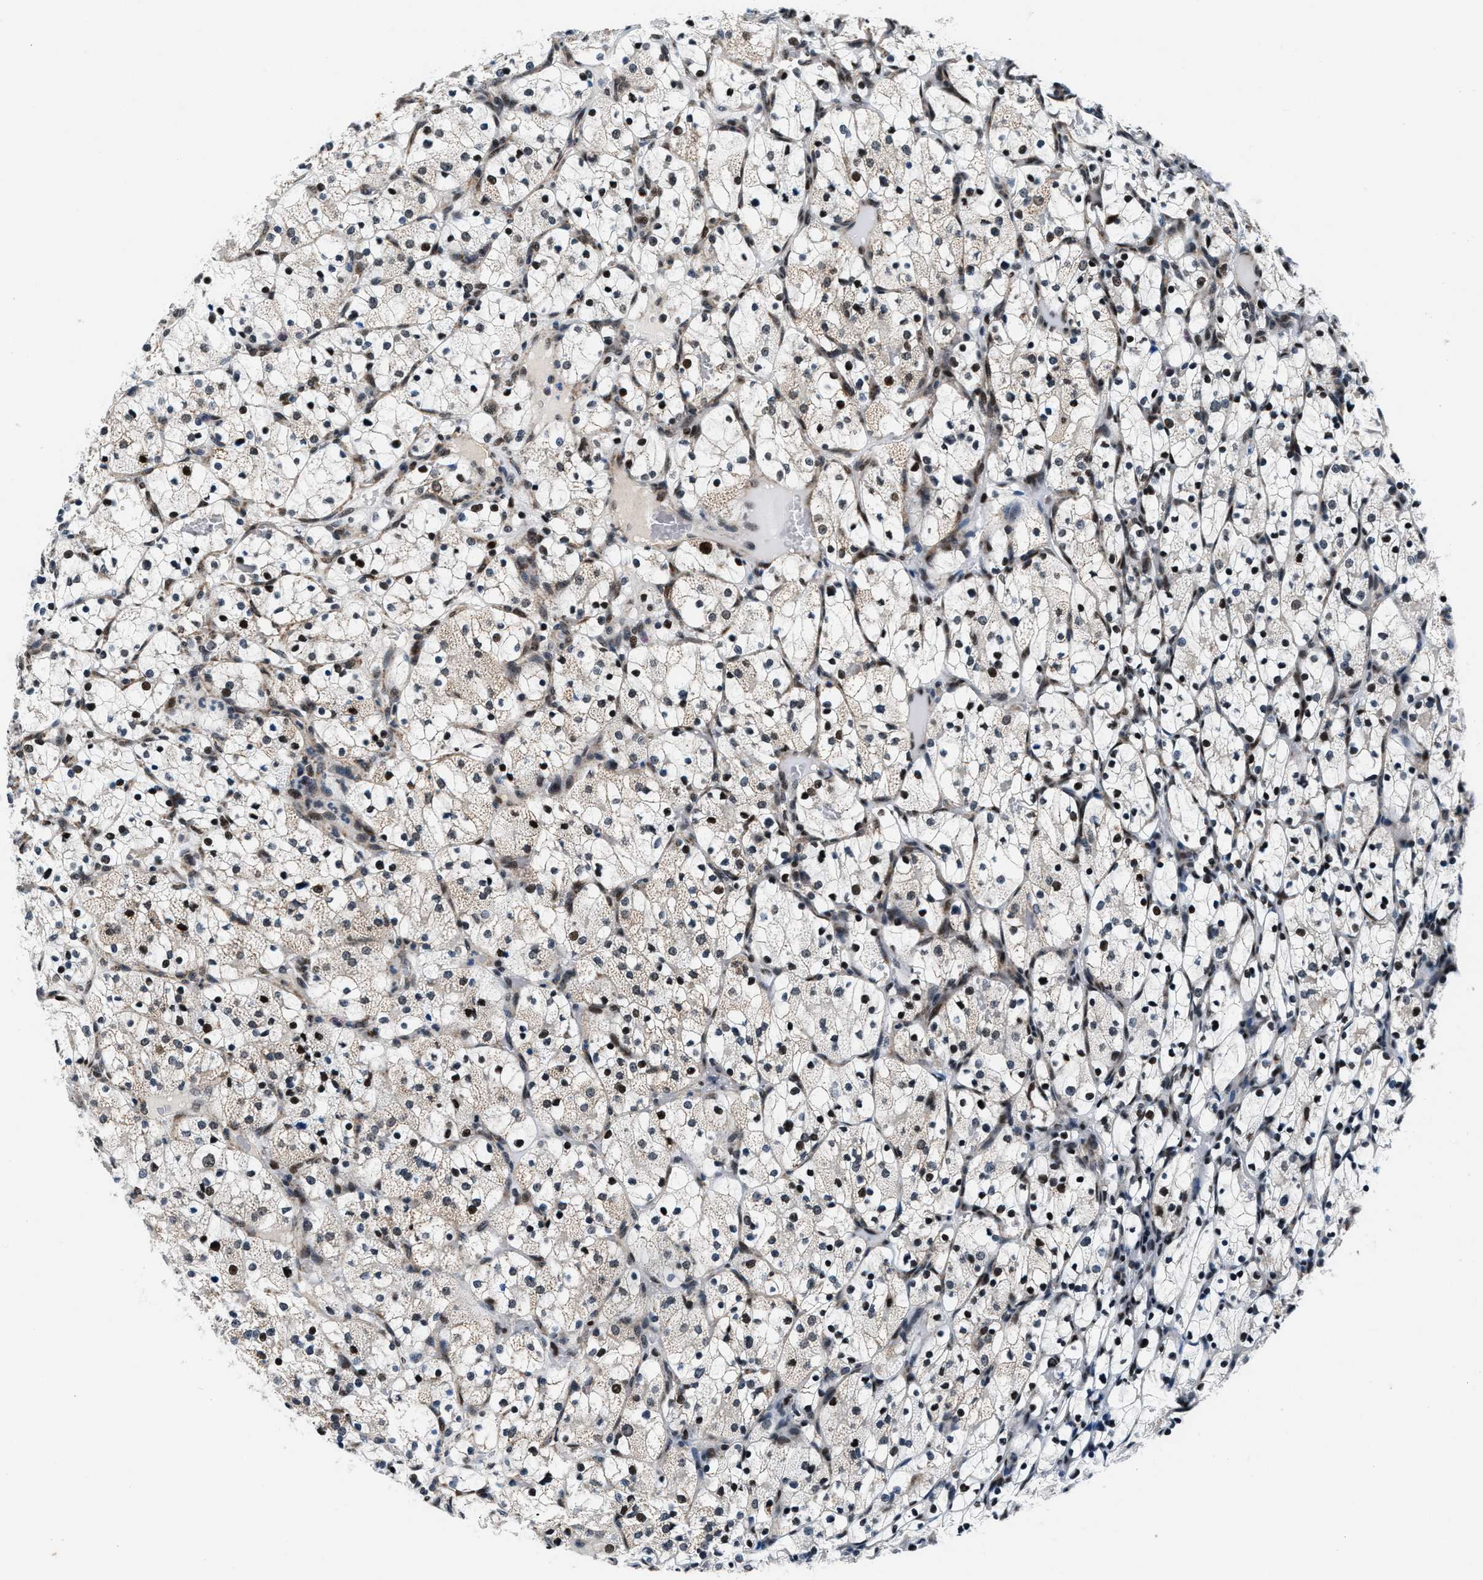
{"staining": {"intensity": "moderate", "quantity": ">75%", "location": "nuclear"}, "tissue": "renal cancer", "cell_type": "Tumor cells", "image_type": "cancer", "snomed": [{"axis": "morphology", "description": "Adenocarcinoma, NOS"}, {"axis": "topography", "description": "Kidney"}], "caption": "A brown stain highlights moderate nuclear expression of a protein in adenocarcinoma (renal) tumor cells.", "gene": "PRRC2B", "patient": {"sex": "female", "age": 69}}